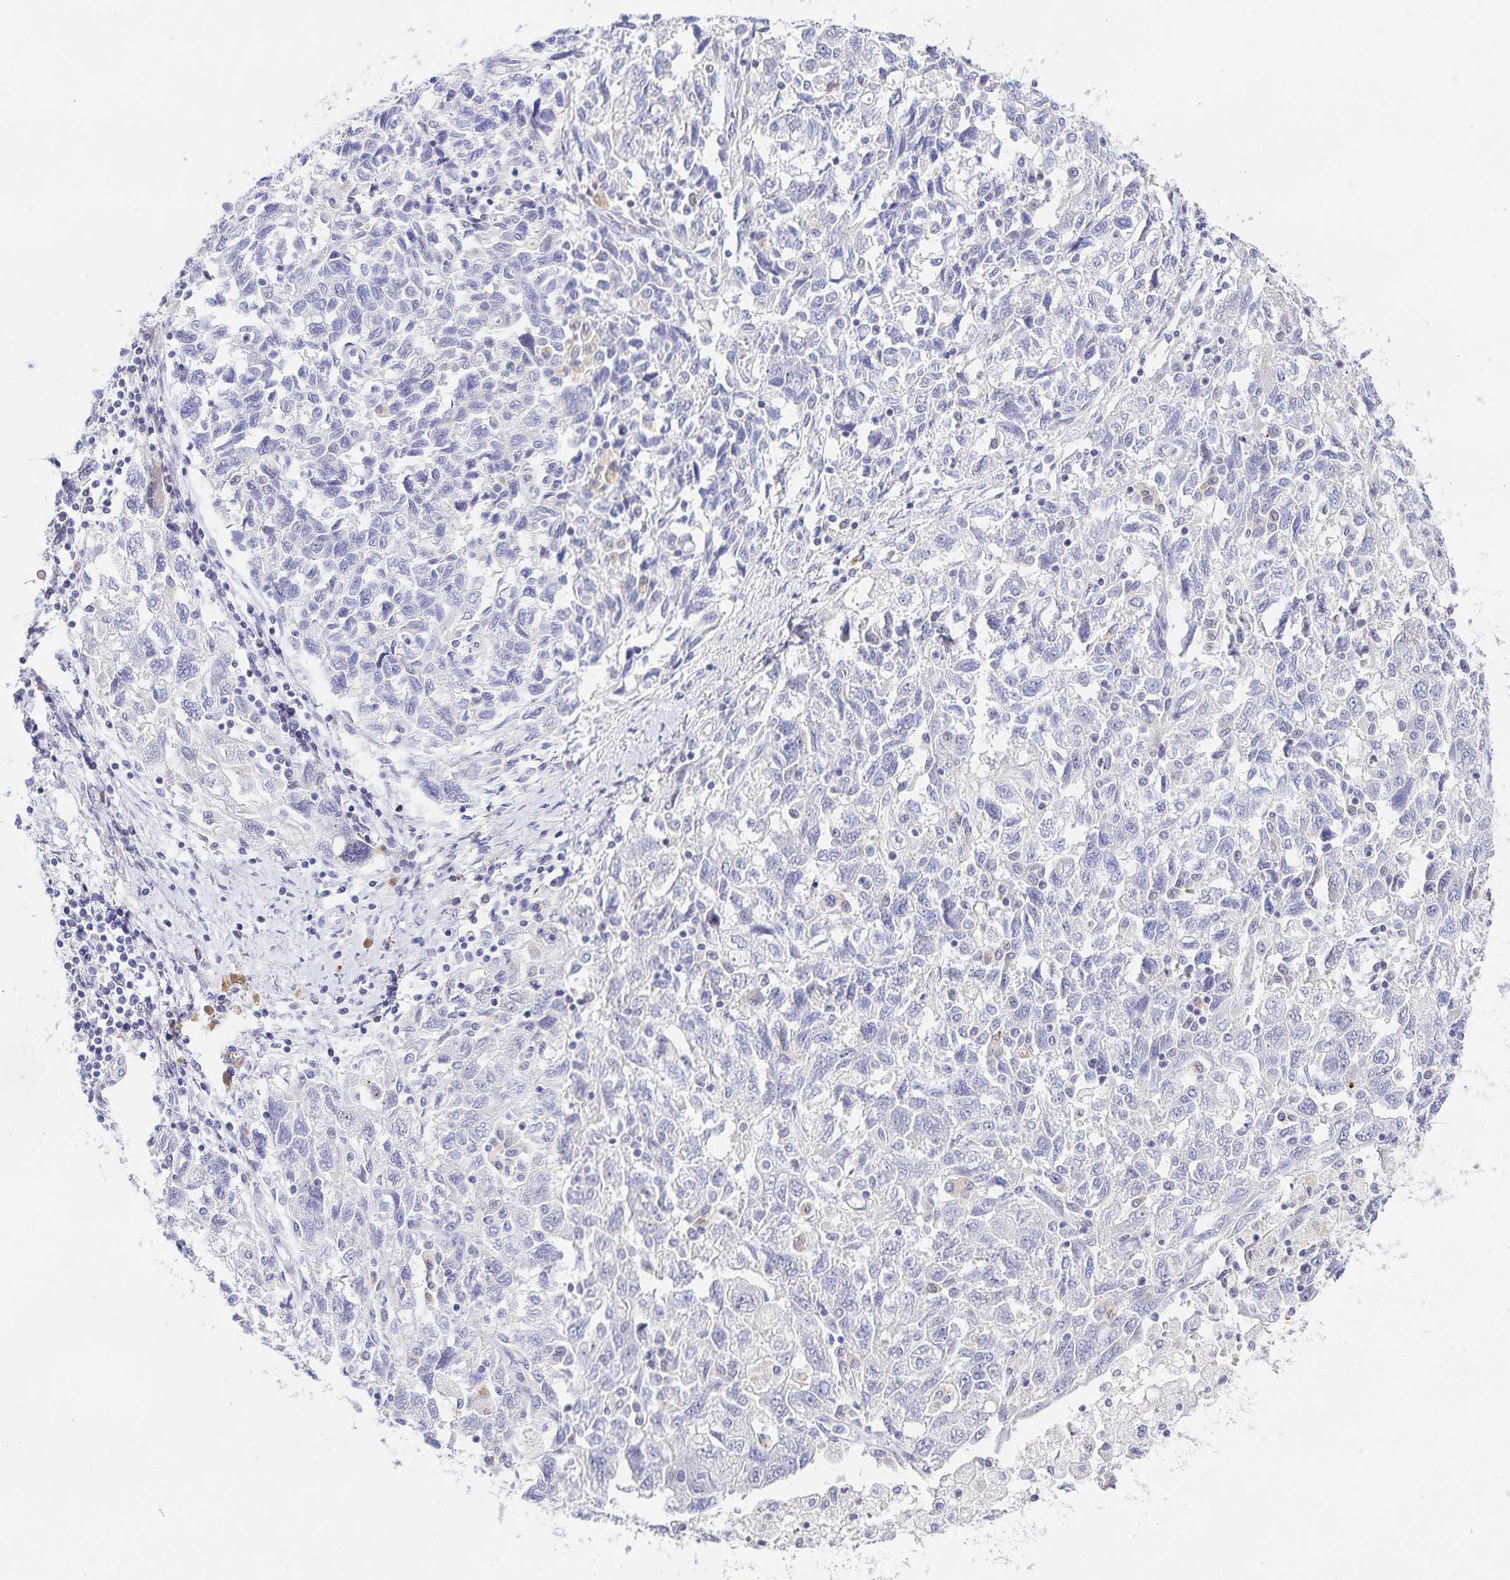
{"staining": {"intensity": "negative", "quantity": "none", "location": "none"}, "tissue": "ovarian cancer", "cell_type": "Tumor cells", "image_type": "cancer", "snomed": [{"axis": "morphology", "description": "Carcinoma, NOS"}, {"axis": "morphology", "description": "Cystadenocarcinoma, serous, NOS"}, {"axis": "topography", "description": "Ovary"}], "caption": "Protein analysis of ovarian cancer displays no significant expression in tumor cells.", "gene": "KBTBD13", "patient": {"sex": "female", "age": 69}}